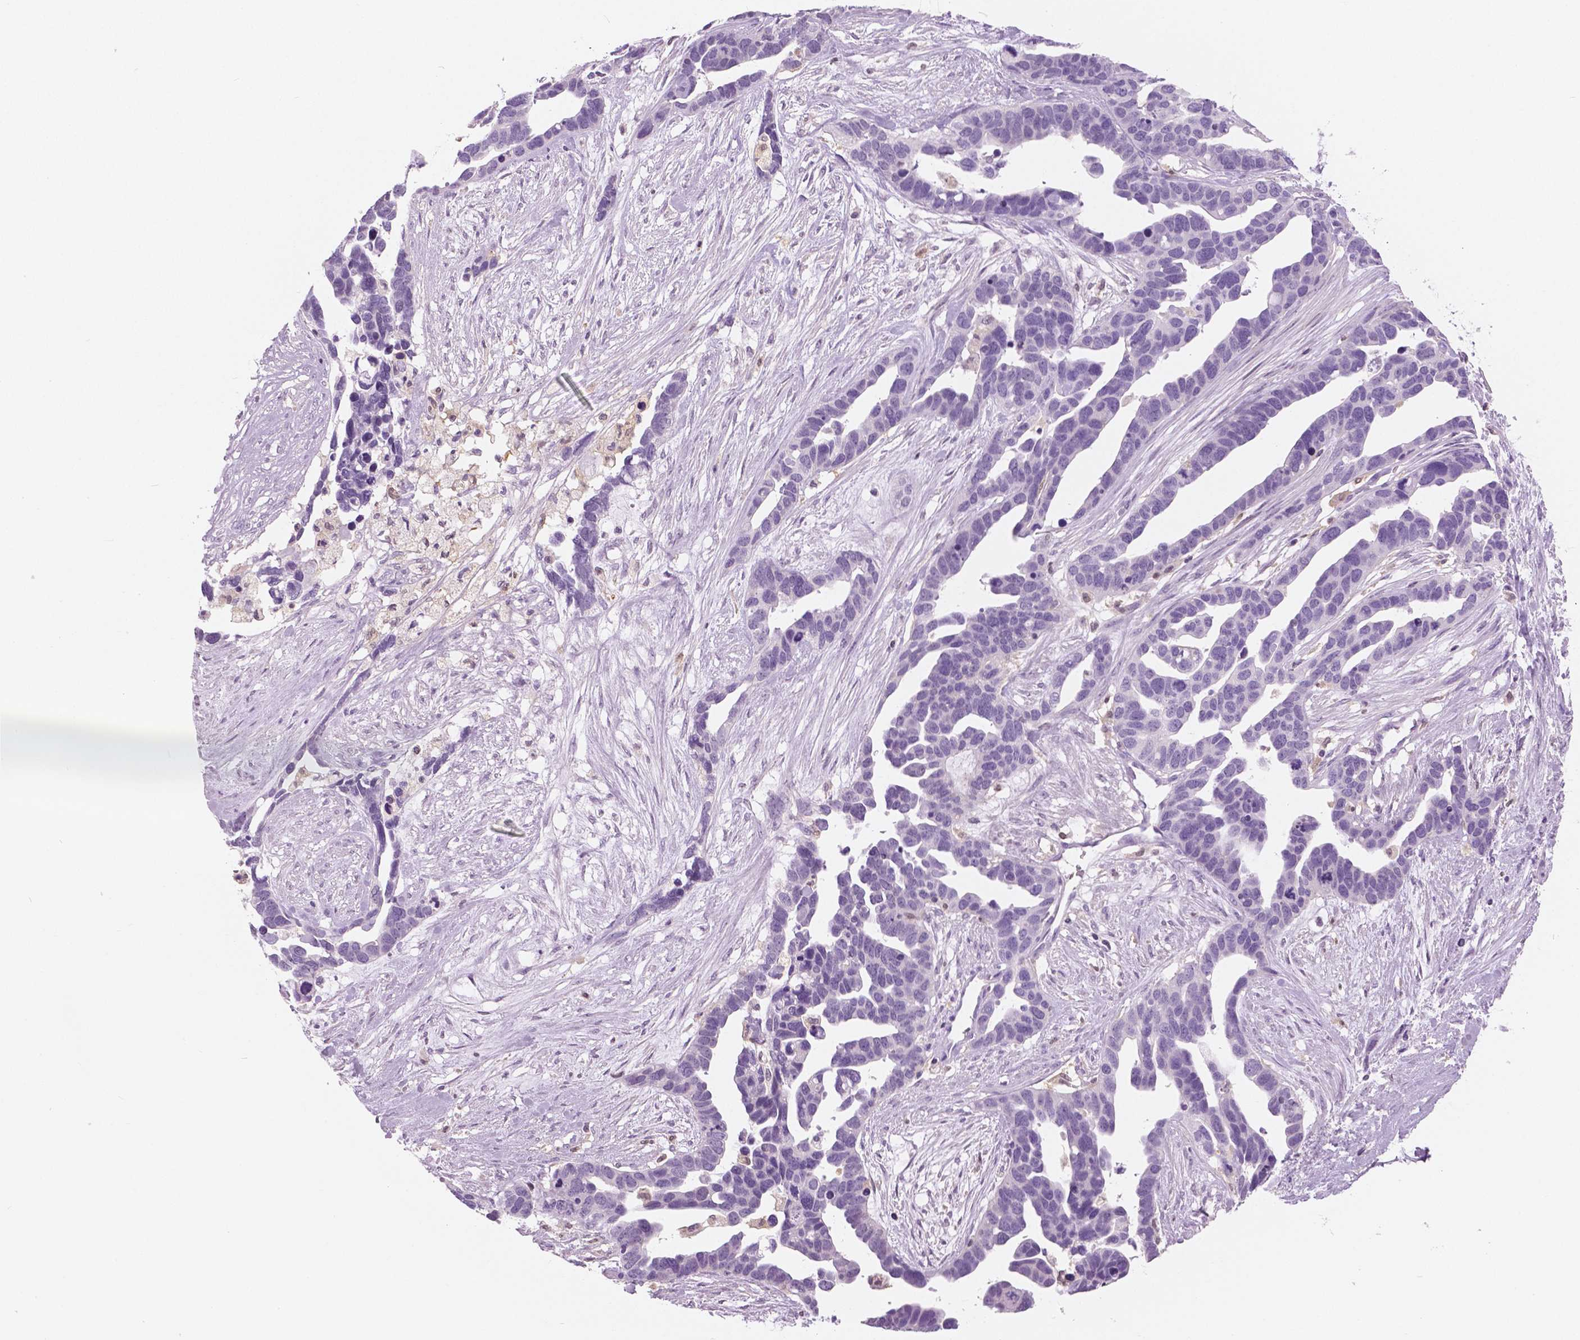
{"staining": {"intensity": "negative", "quantity": "none", "location": "none"}, "tissue": "ovarian cancer", "cell_type": "Tumor cells", "image_type": "cancer", "snomed": [{"axis": "morphology", "description": "Cystadenocarcinoma, serous, NOS"}, {"axis": "topography", "description": "Ovary"}], "caption": "The immunohistochemistry photomicrograph has no significant expression in tumor cells of ovarian cancer (serous cystadenocarcinoma) tissue.", "gene": "GALM", "patient": {"sex": "female", "age": 54}}